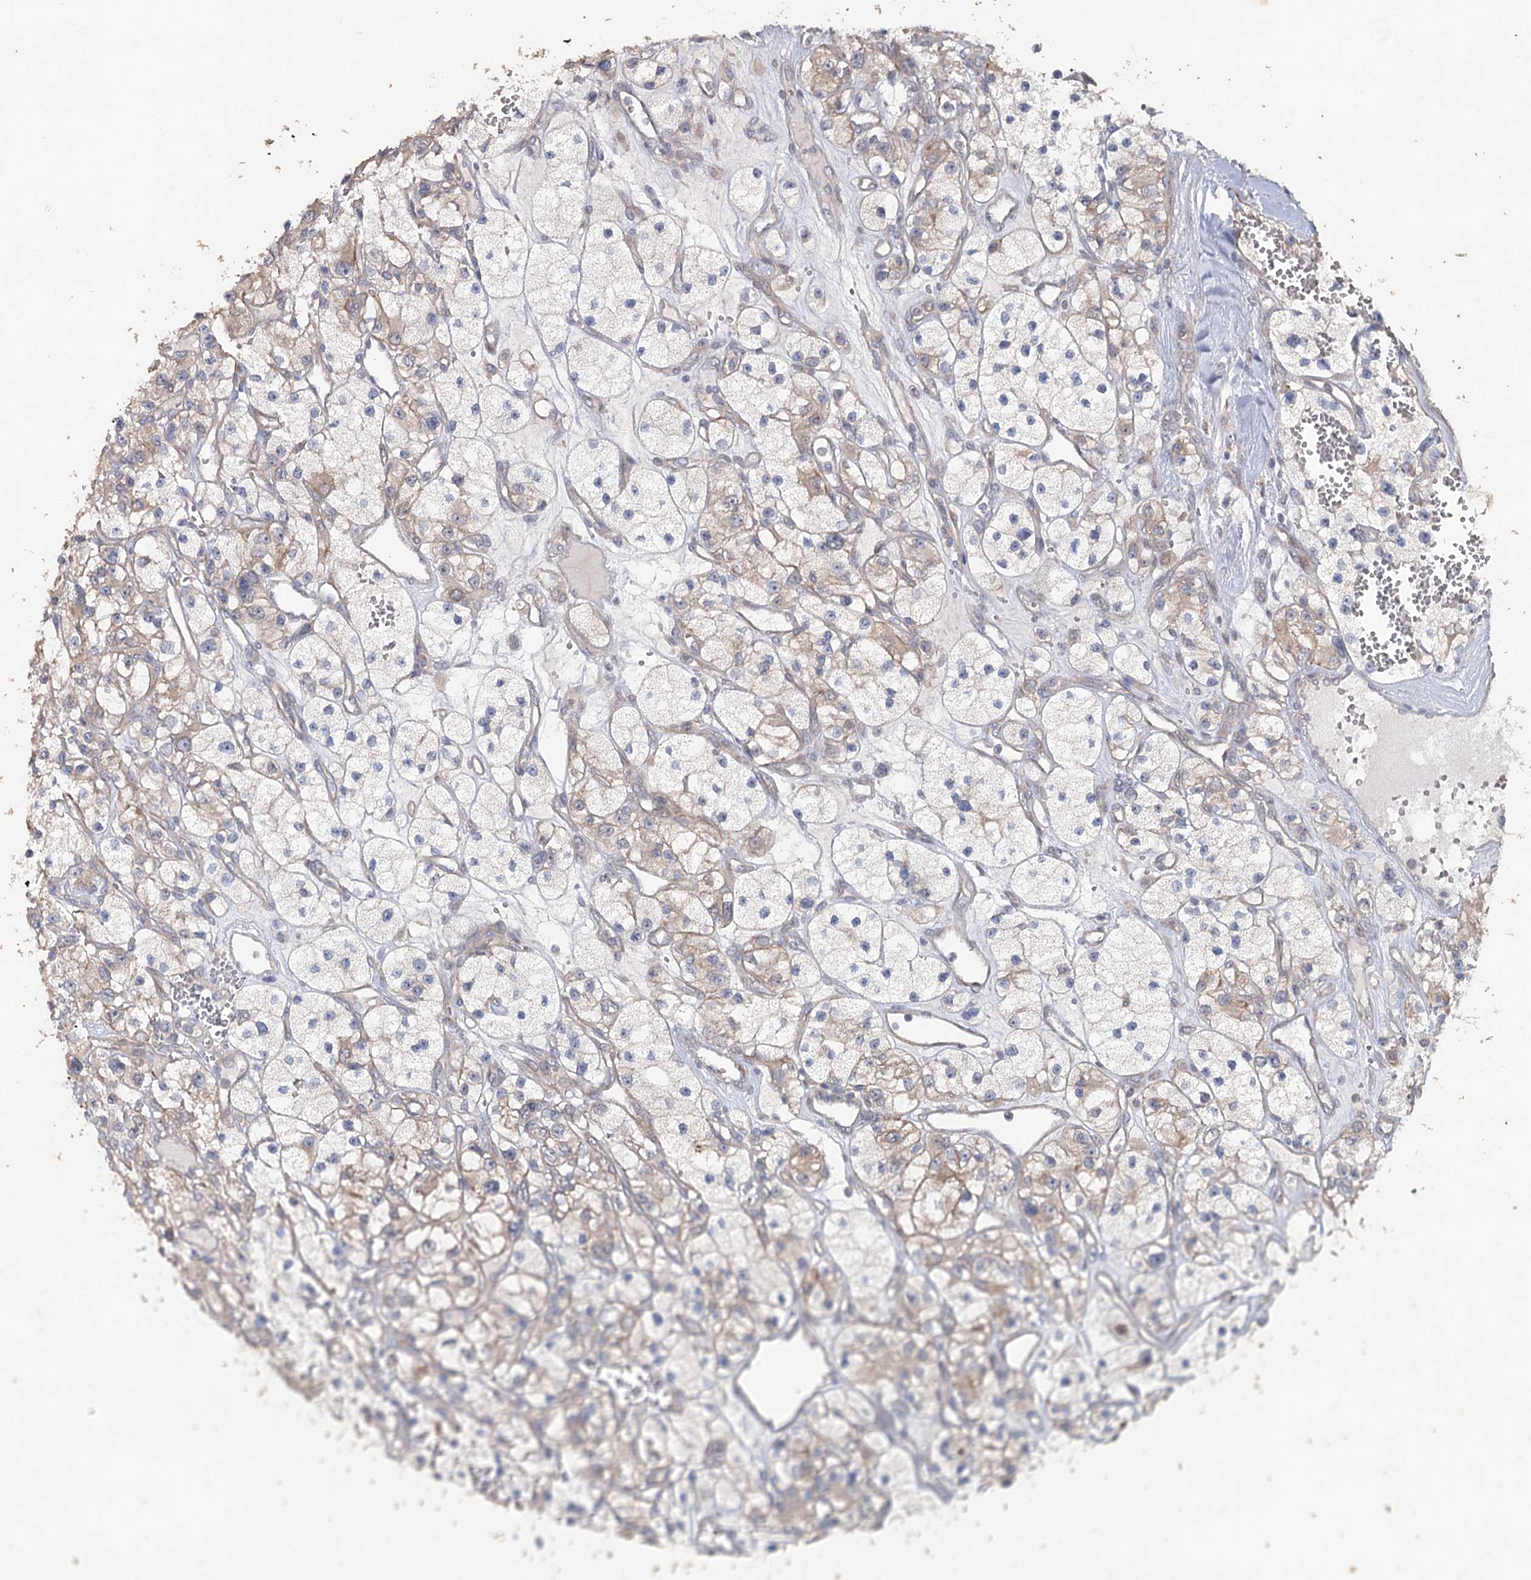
{"staining": {"intensity": "weak", "quantity": "25%-75%", "location": "cytoplasmic/membranous"}, "tissue": "renal cancer", "cell_type": "Tumor cells", "image_type": "cancer", "snomed": [{"axis": "morphology", "description": "Adenocarcinoma, NOS"}, {"axis": "topography", "description": "Kidney"}], "caption": "Weak cytoplasmic/membranous protein expression is present in about 25%-75% of tumor cells in renal cancer.", "gene": "MAP3K13", "patient": {"sex": "female", "age": 57}}